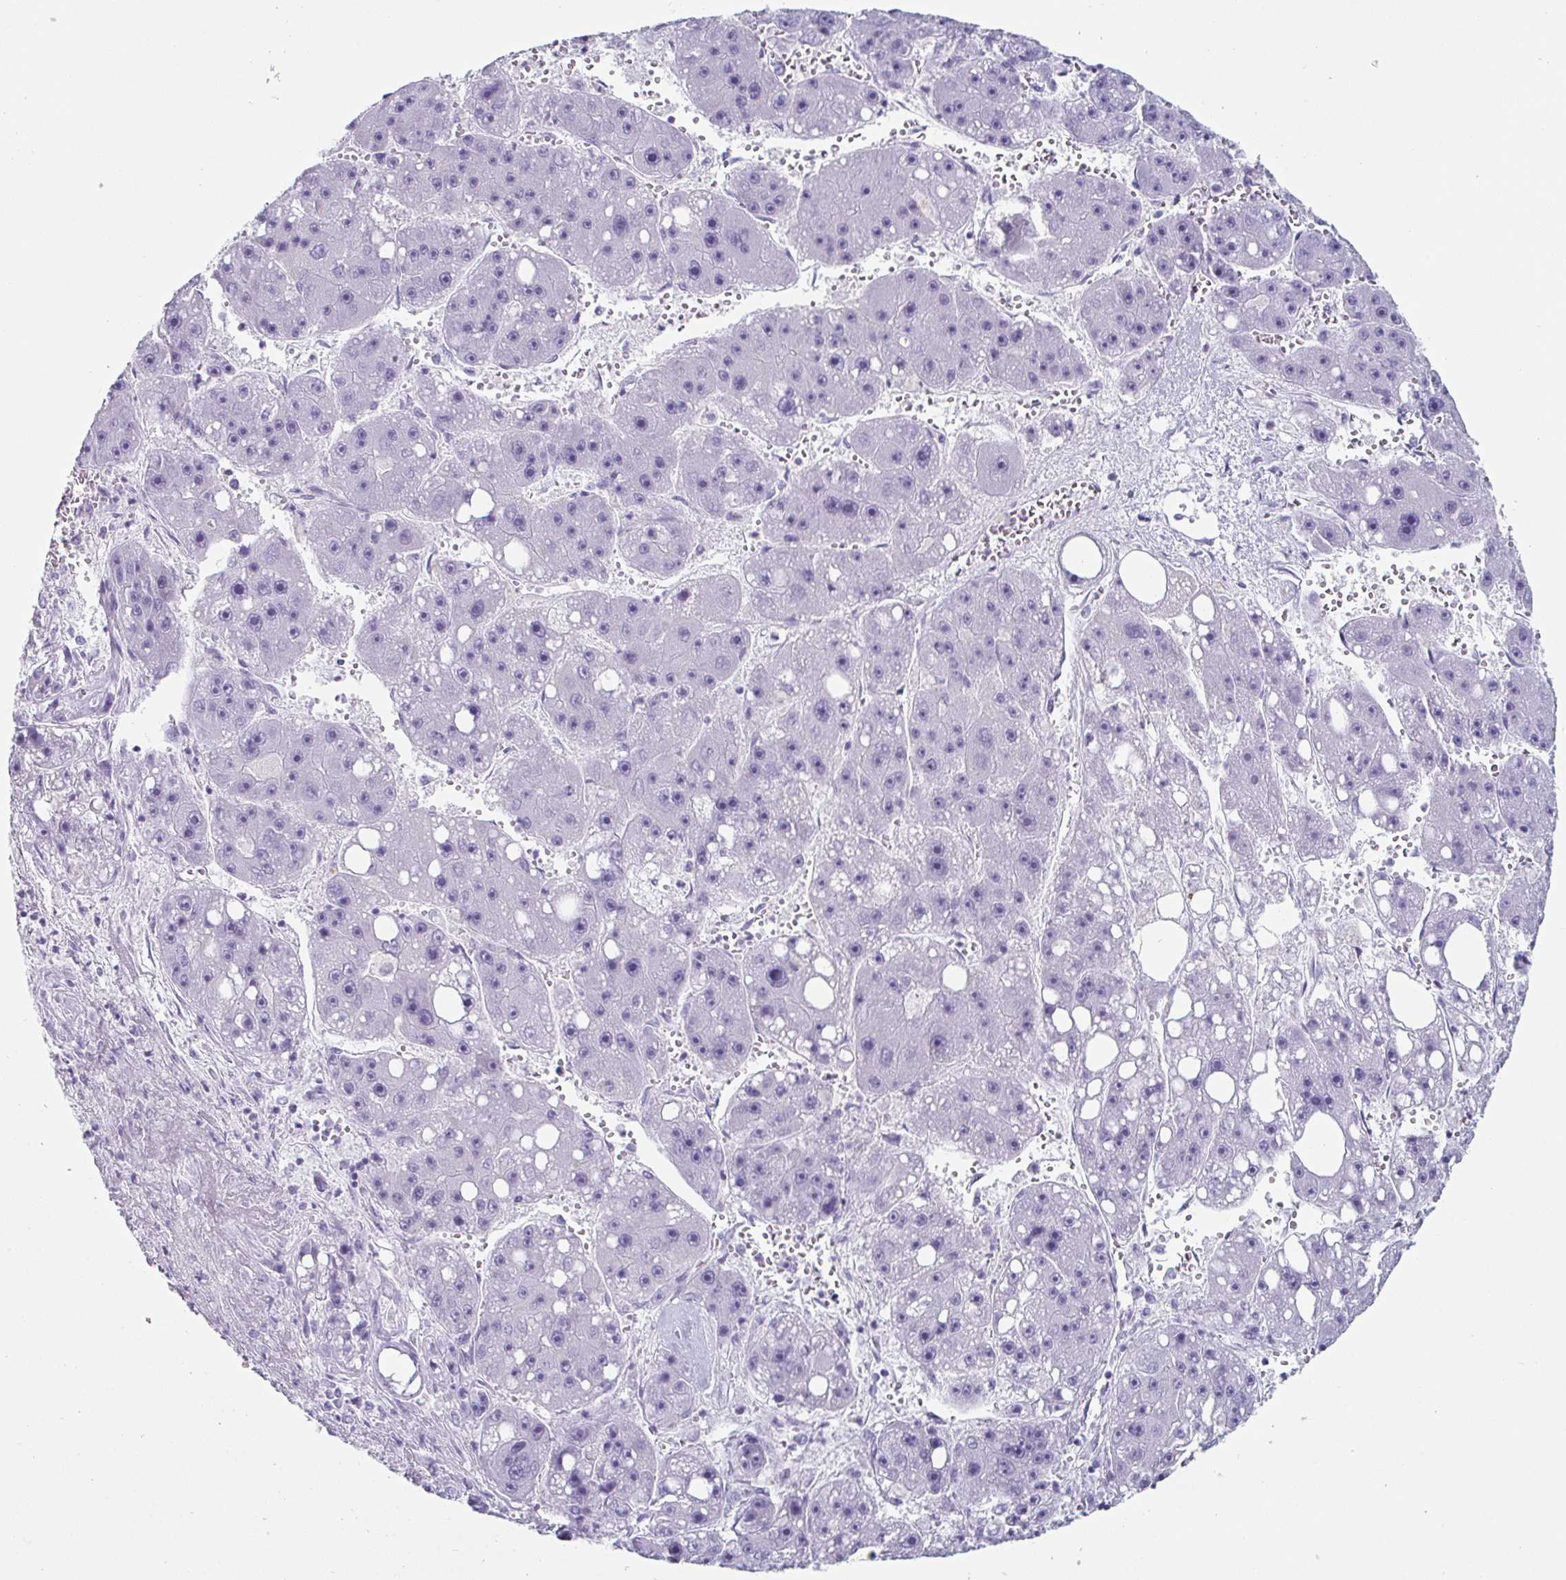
{"staining": {"intensity": "negative", "quantity": "none", "location": "none"}, "tissue": "liver cancer", "cell_type": "Tumor cells", "image_type": "cancer", "snomed": [{"axis": "morphology", "description": "Carcinoma, Hepatocellular, NOS"}, {"axis": "topography", "description": "Liver"}], "caption": "An IHC photomicrograph of liver cancer is shown. There is no staining in tumor cells of liver cancer.", "gene": "CREG2", "patient": {"sex": "female", "age": 61}}